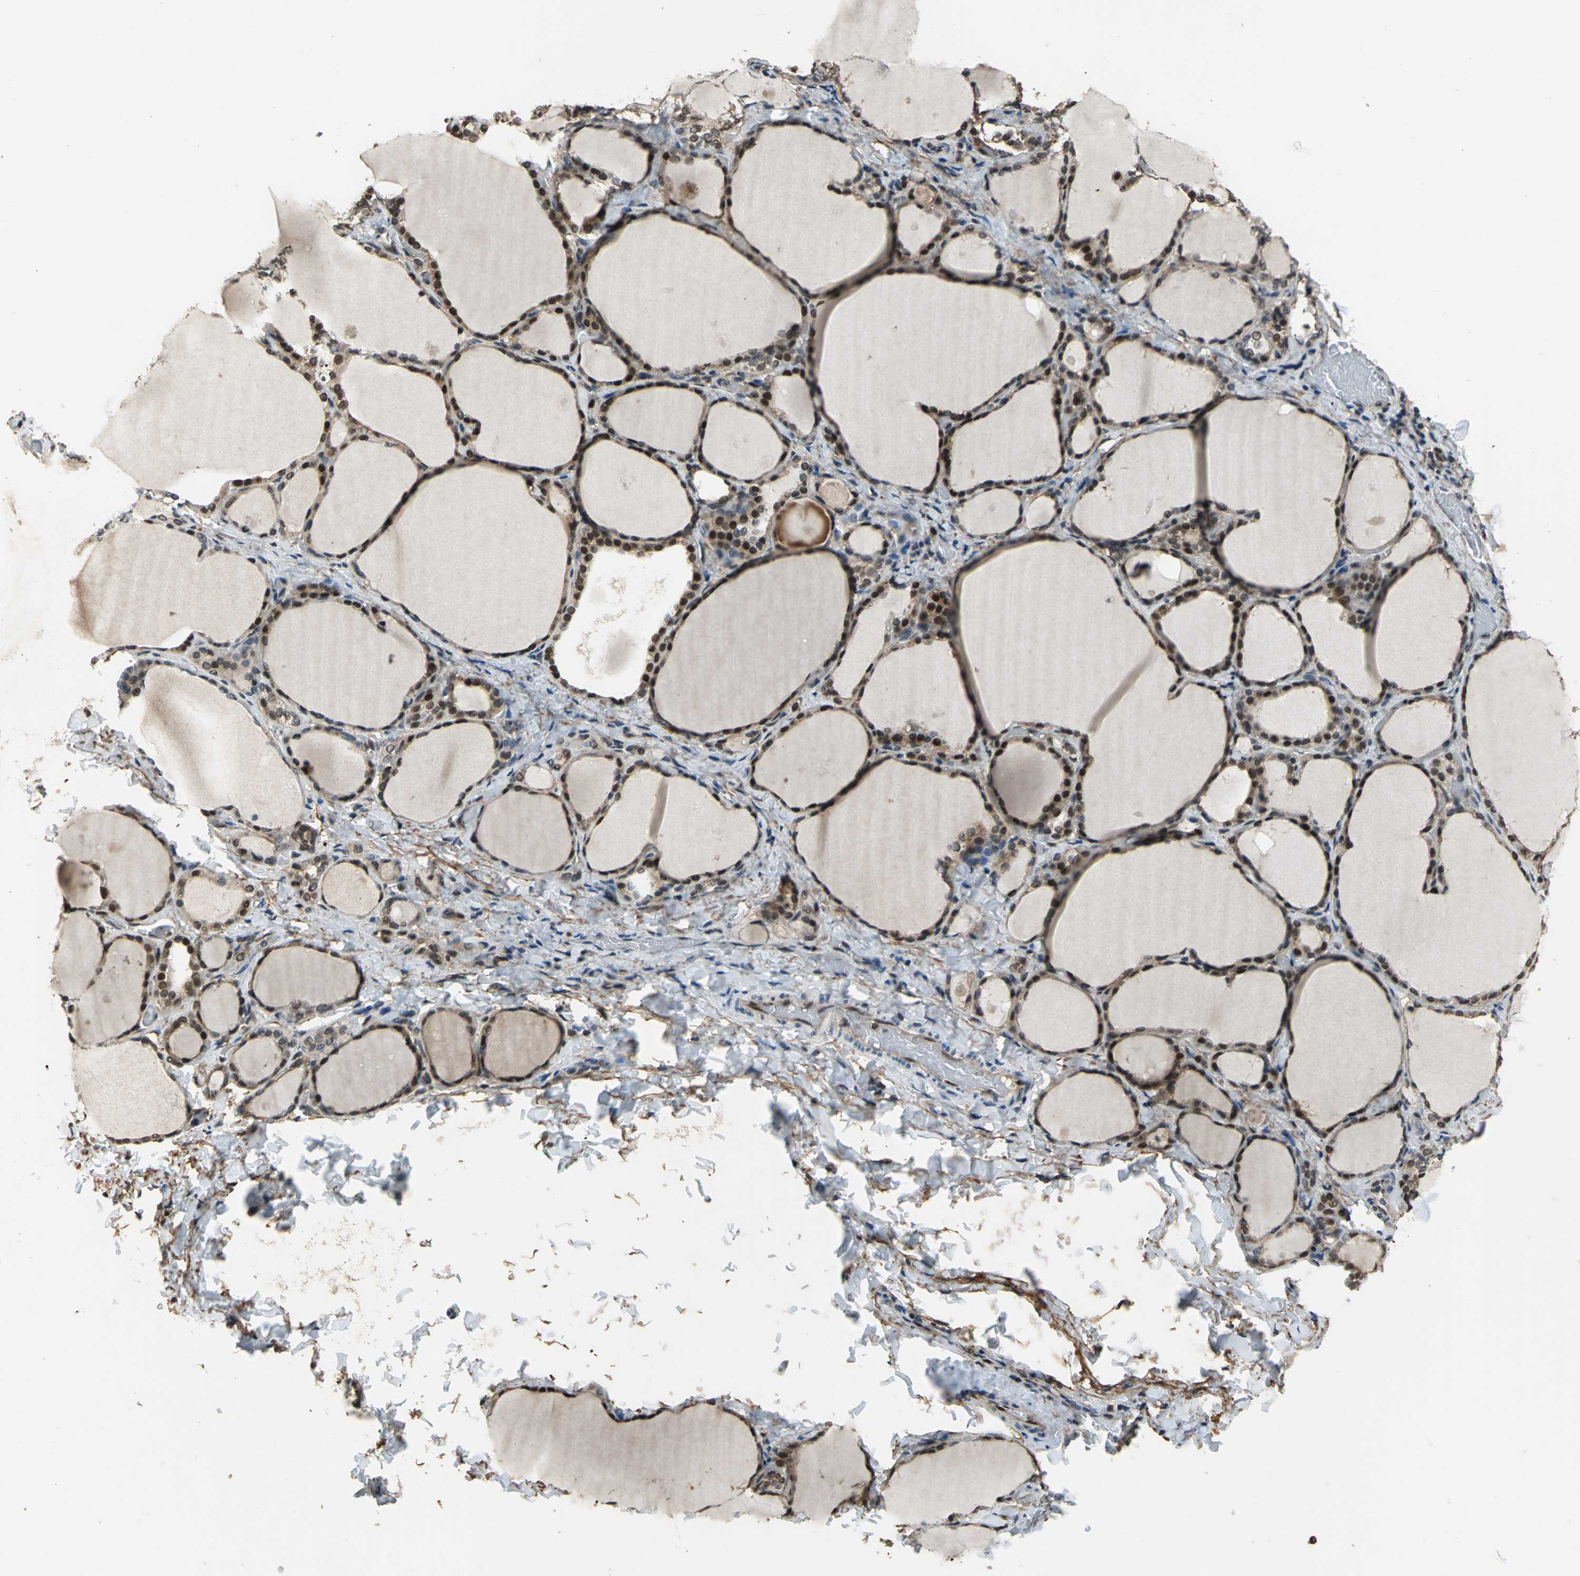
{"staining": {"intensity": "strong", "quantity": ">75%", "location": "cytoplasmic/membranous,nuclear"}, "tissue": "thyroid gland", "cell_type": "Glandular cells", "image_type": "normal", "snomed": [{"axis": "morphology", "description": "Normal tissue, NOS"}, {"axis": "morphology", "description": "Papillary adenocarcinoma, NOS"}, {"axis": "topography", "description": "Thyroid gland"}], "caption": "Protein staining reveals strong cytoplasmic/membranous,nuclear expression in about >75% of glandular cells in normal thyroid gland.", "gene": "MIS18BP1", "patient": {"sex": "female", "age": 30}}